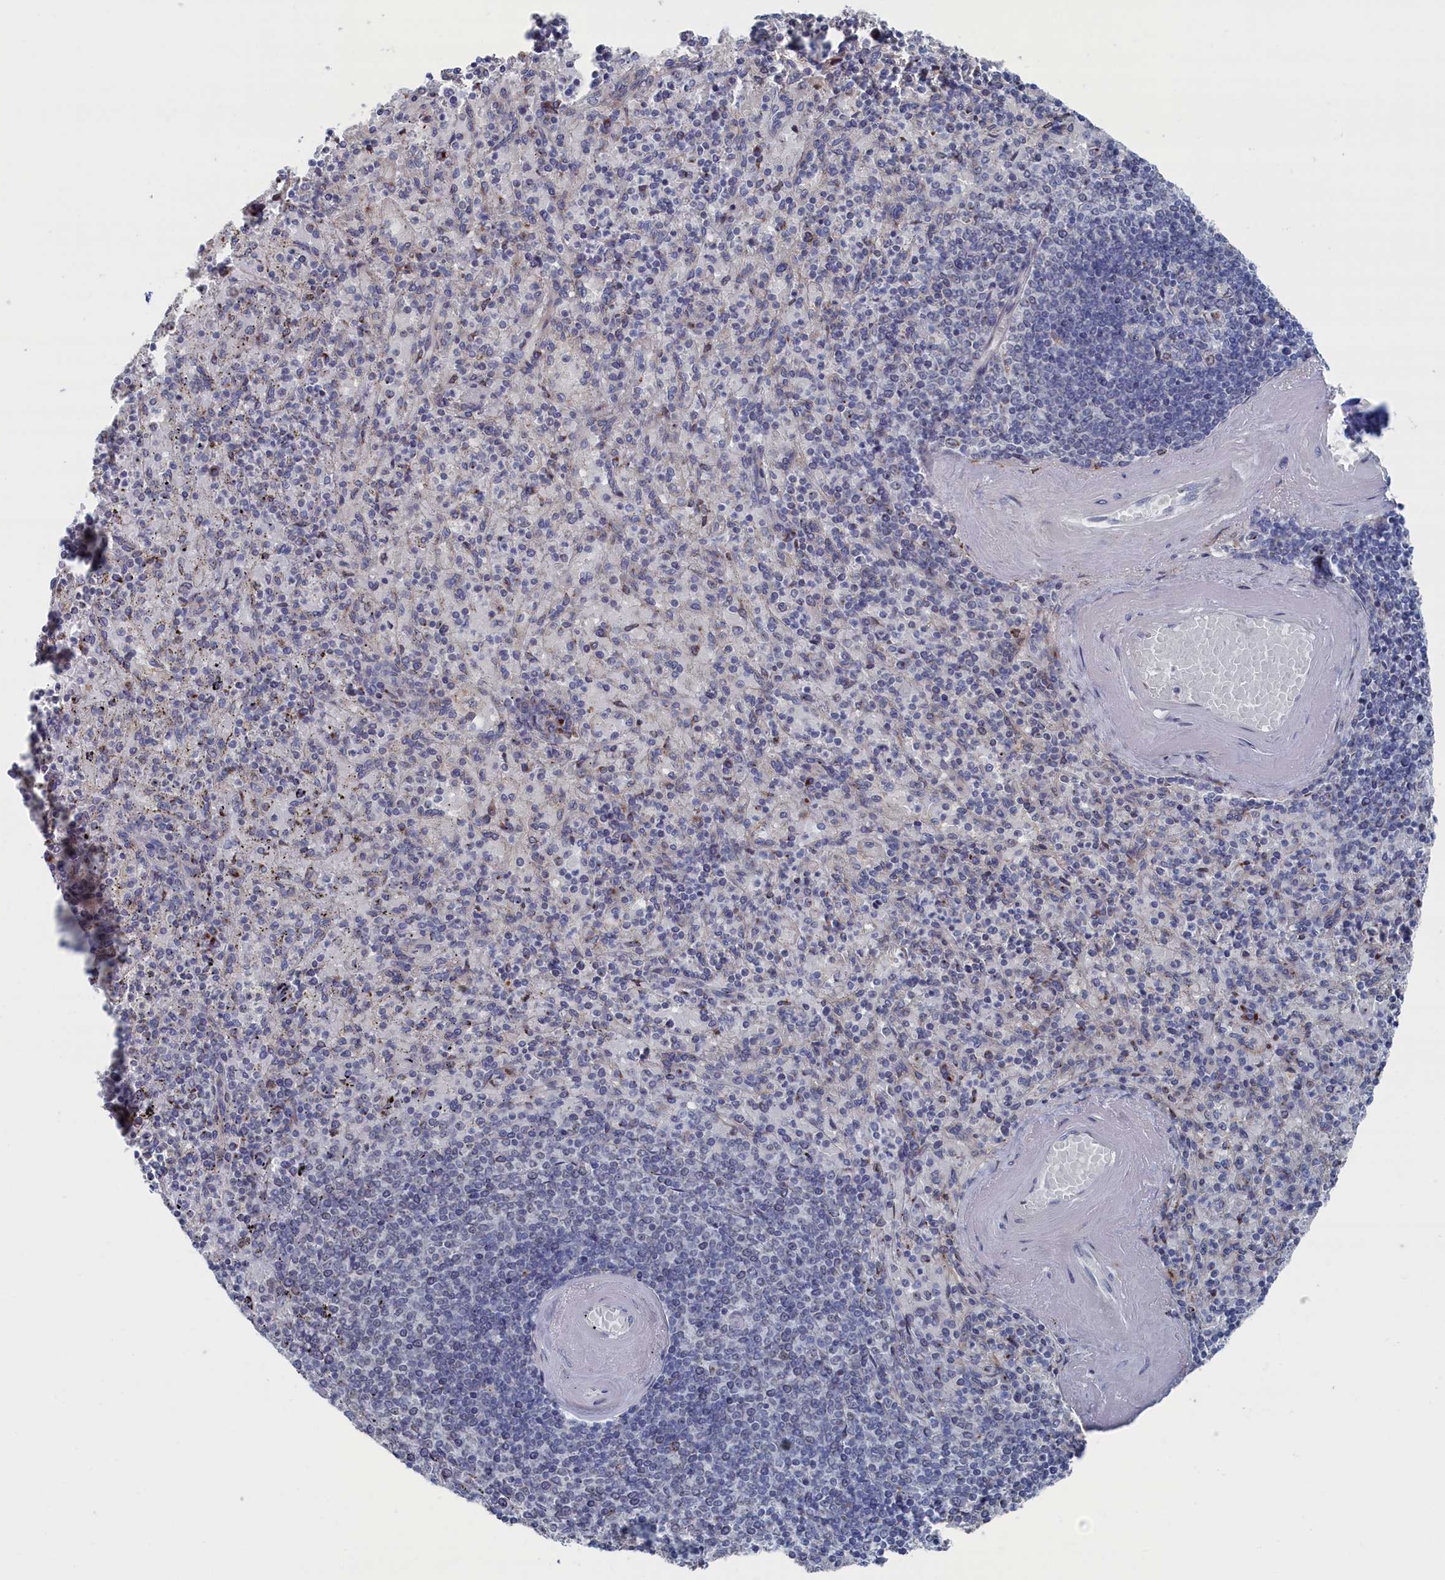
{"staining": {"intensity": "moderate", "quantity": "<25%", "location": "cytoplasmic/membranous"}, "tissue": "spleen", "cell_type": "Cells in red pulp", "image_type": "normal", "snomed": [{"axis": "morphology", "description": "Normal tissue, NOS"}, {"axis": "topography", "description": "Spleen"}], "caption": "Cells in red pulp show moderate cytoplasmic/membranous positivity in about <25% of cells in normal spleen. Using DAB (brown) and hematoxylin (blue) stains, captured at high magnification using brightfield microscopy.", "gene": "IRX1", "patient": {"sex": "male", "age": 82}}